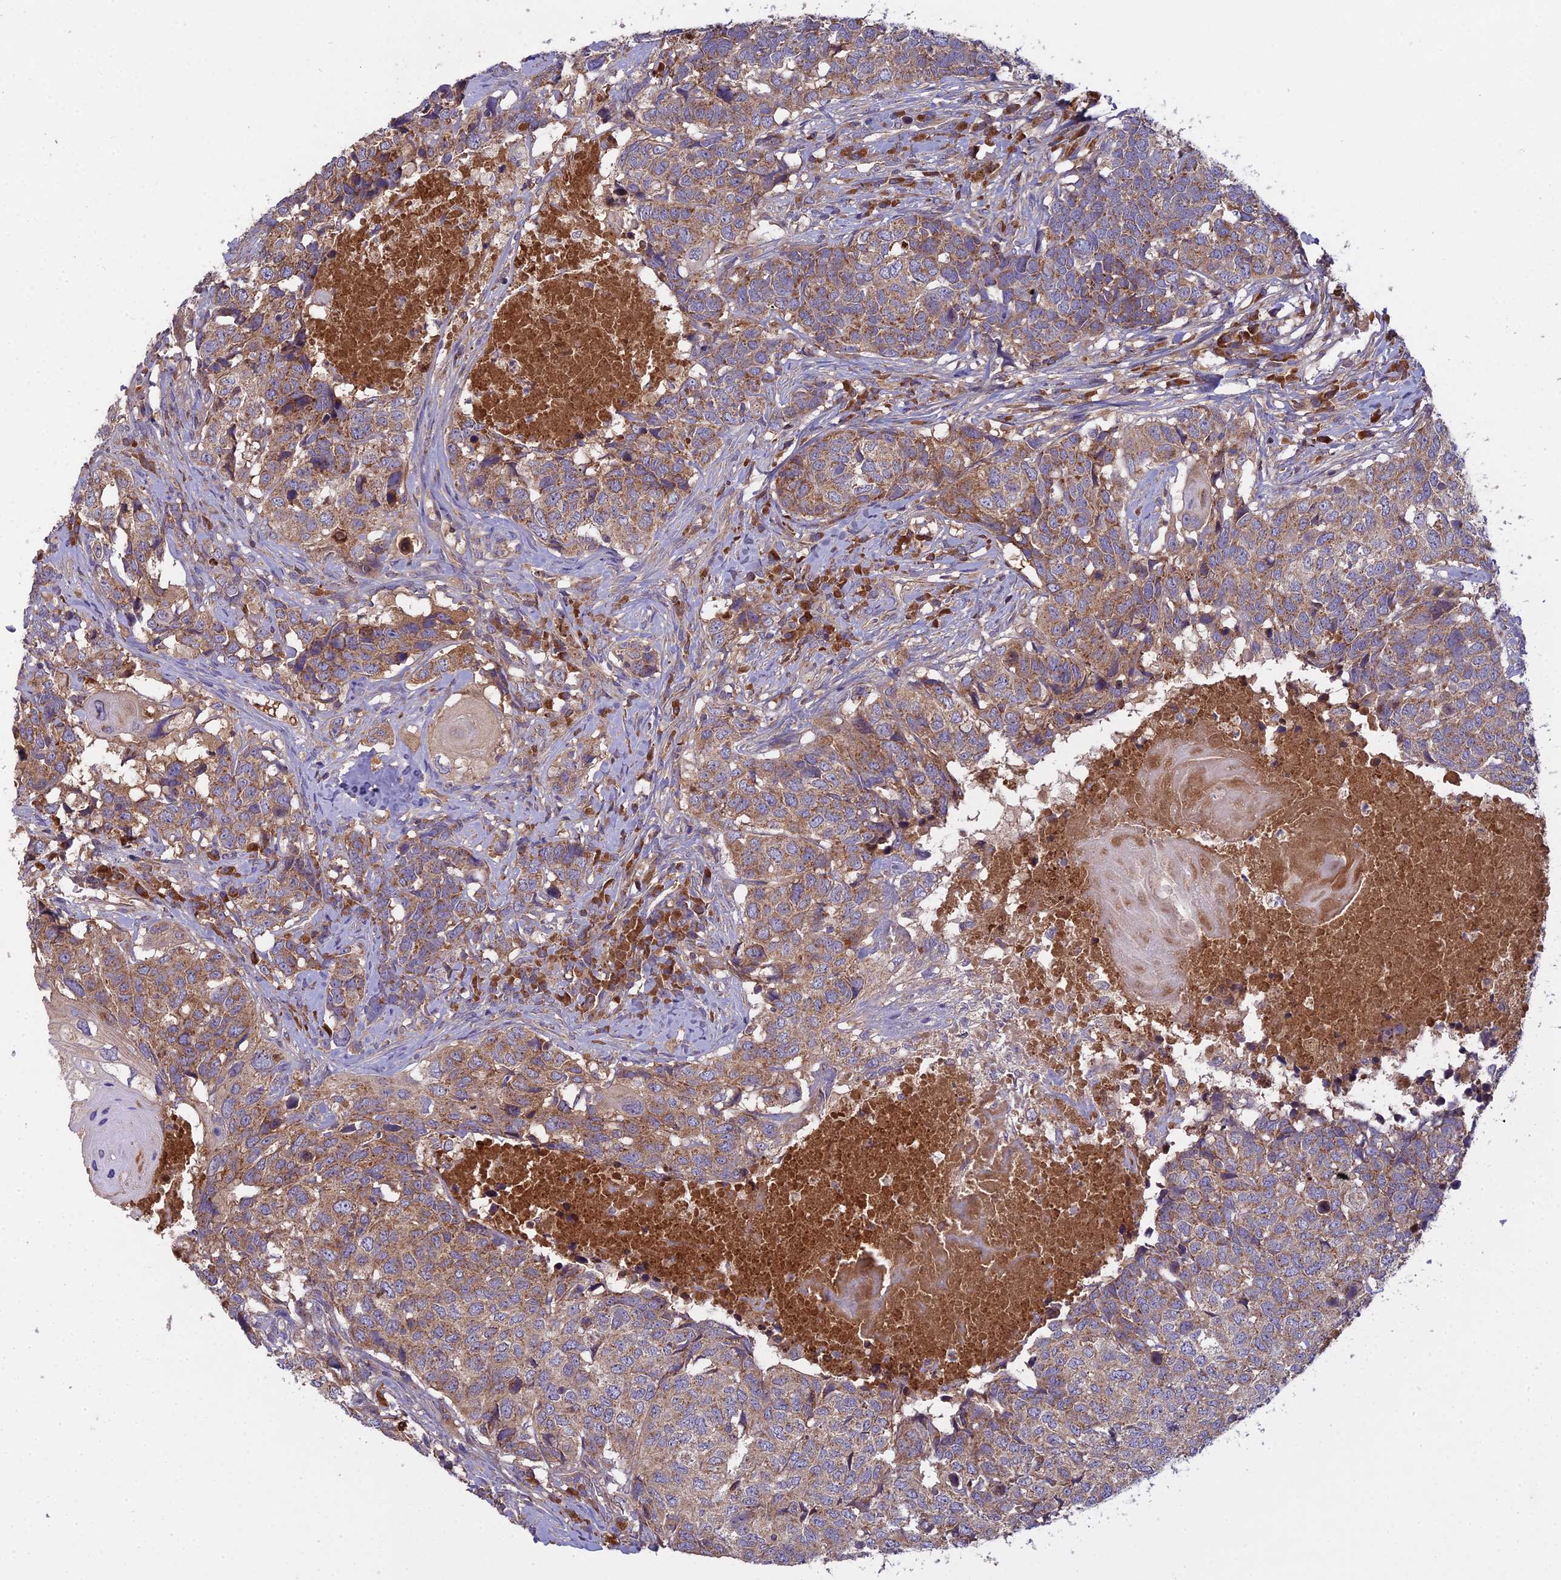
{"staining": {"intensity": "moderate", "quantity": ">75%", "location": "cytoplasmic/membranous"}, "tissue": "head and neck cancer", "cell_type": "Tumor cells", "image_type": "cancer", "snomed": [{"axis": "morphology", "description": "Squamous cell carcinoma, NOS"}, {"axis": "topography", "description": "Head-Neck"}], "caption": "IHC of head and neck cancer (squamous cell carcinoma) displays medium levels of moderate cytoplasmic/membranous positivity in approximately >75% of tumor cells. (brown staining indicates protein expression, while blue staining denotes nuclei).", "gene": "CCDC167", "patient": {"sex": "male", "age": 66}}